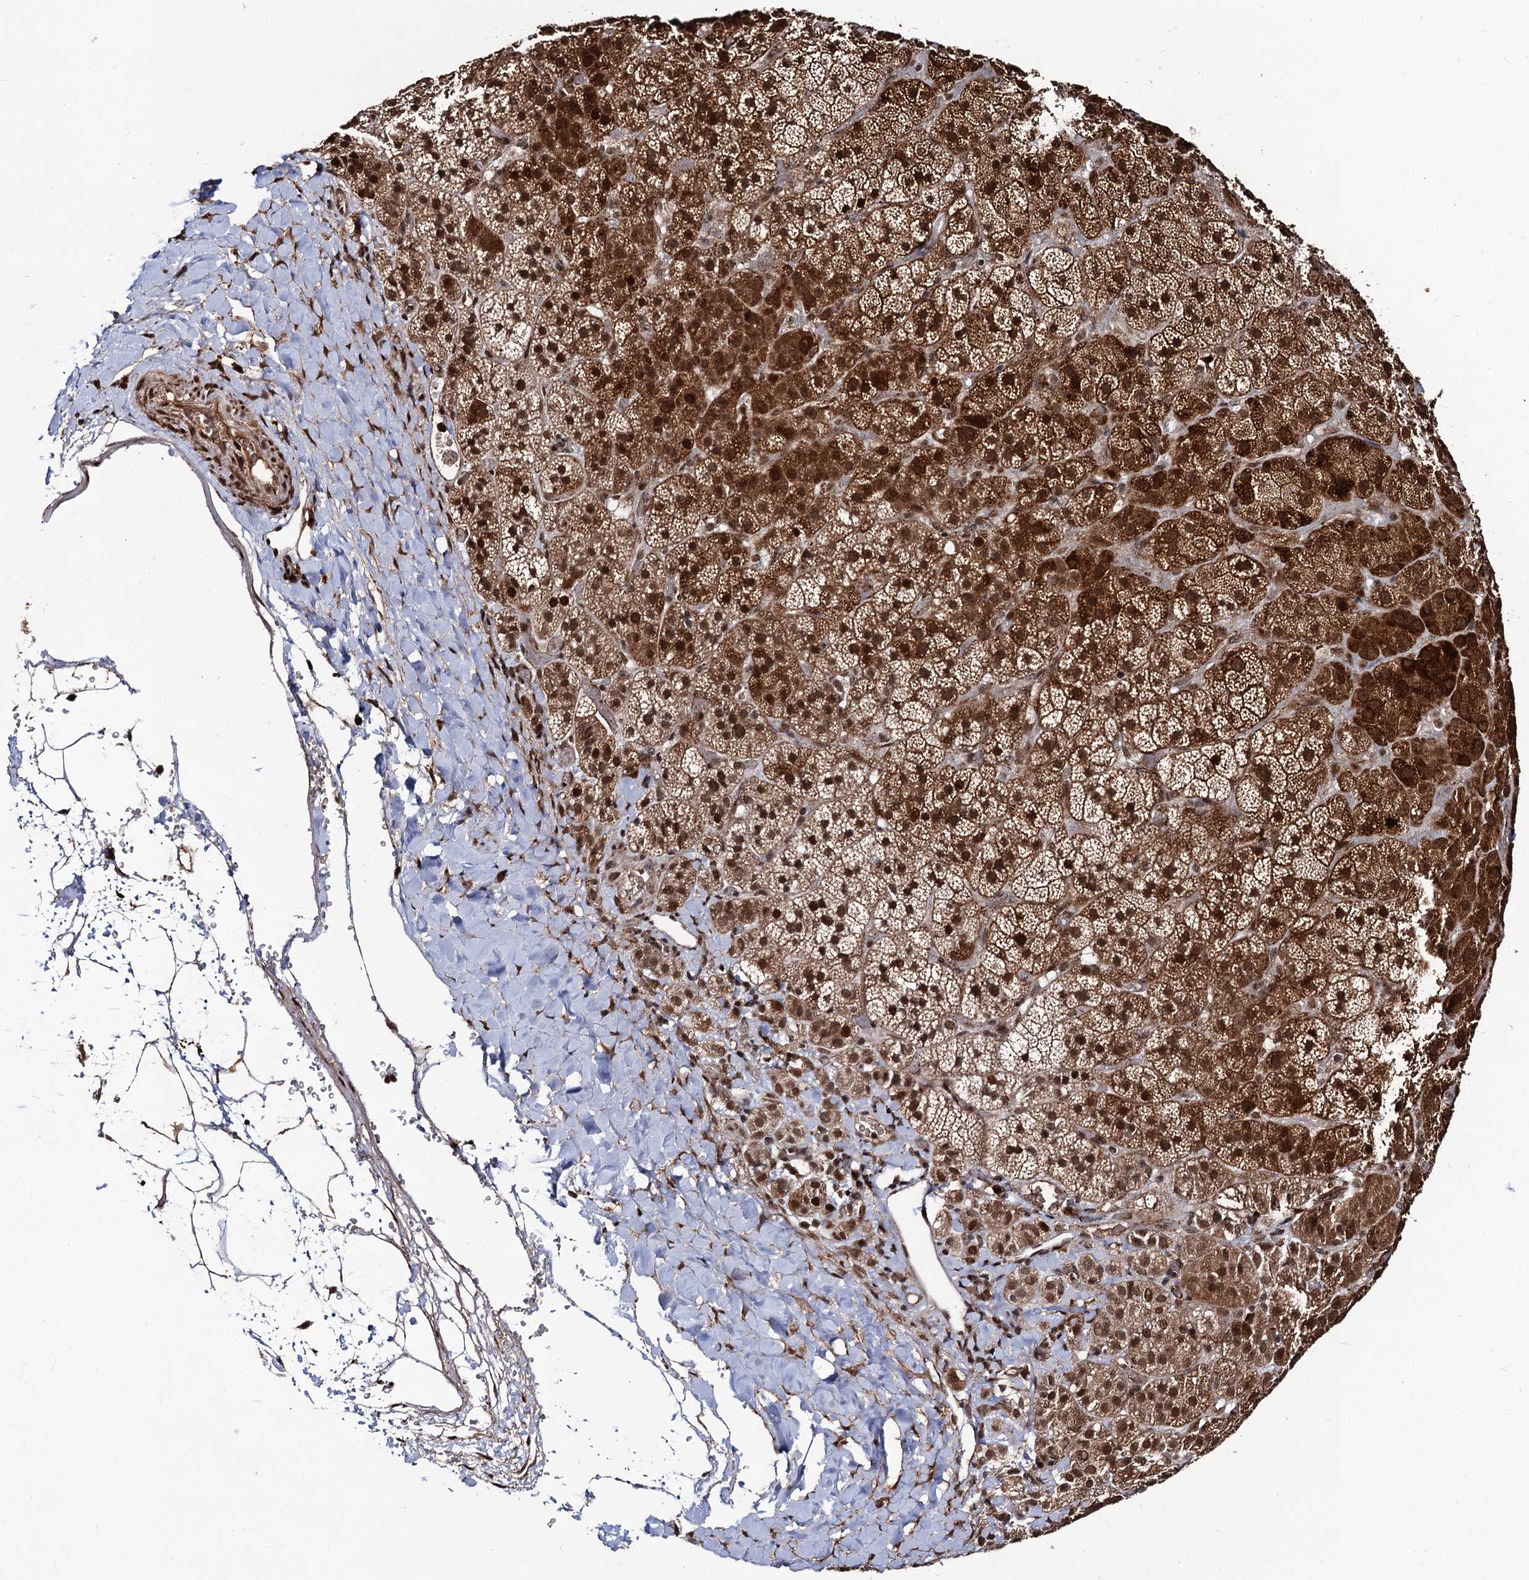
{"staining": {"intensity": "strong", "quantity": ">75%", "location": "cytoplasmic/membranous,nuclear"}, "tissue": "adrenal gland", "cell_type": "Glandular cells", "image_type": "normal", "snomed": [{"axis": "morphology", "description": "Normal tissue, NOS"}, {"axis": "topography", "description": "Adrenal gland"}], "caption": "Immunohistochemistry image of normal adrenal gland: adrenal gland stained using immunohistochemistry displays high levels of strong protein expression localized specifically in the cytoplasmic/membranous,nuclear of glandular cells, appearing as a cytoplasmic/membranous,nuclear brown color.", "gene": "SFSWAP", "patient": {"sex": "male", "age": 57}}